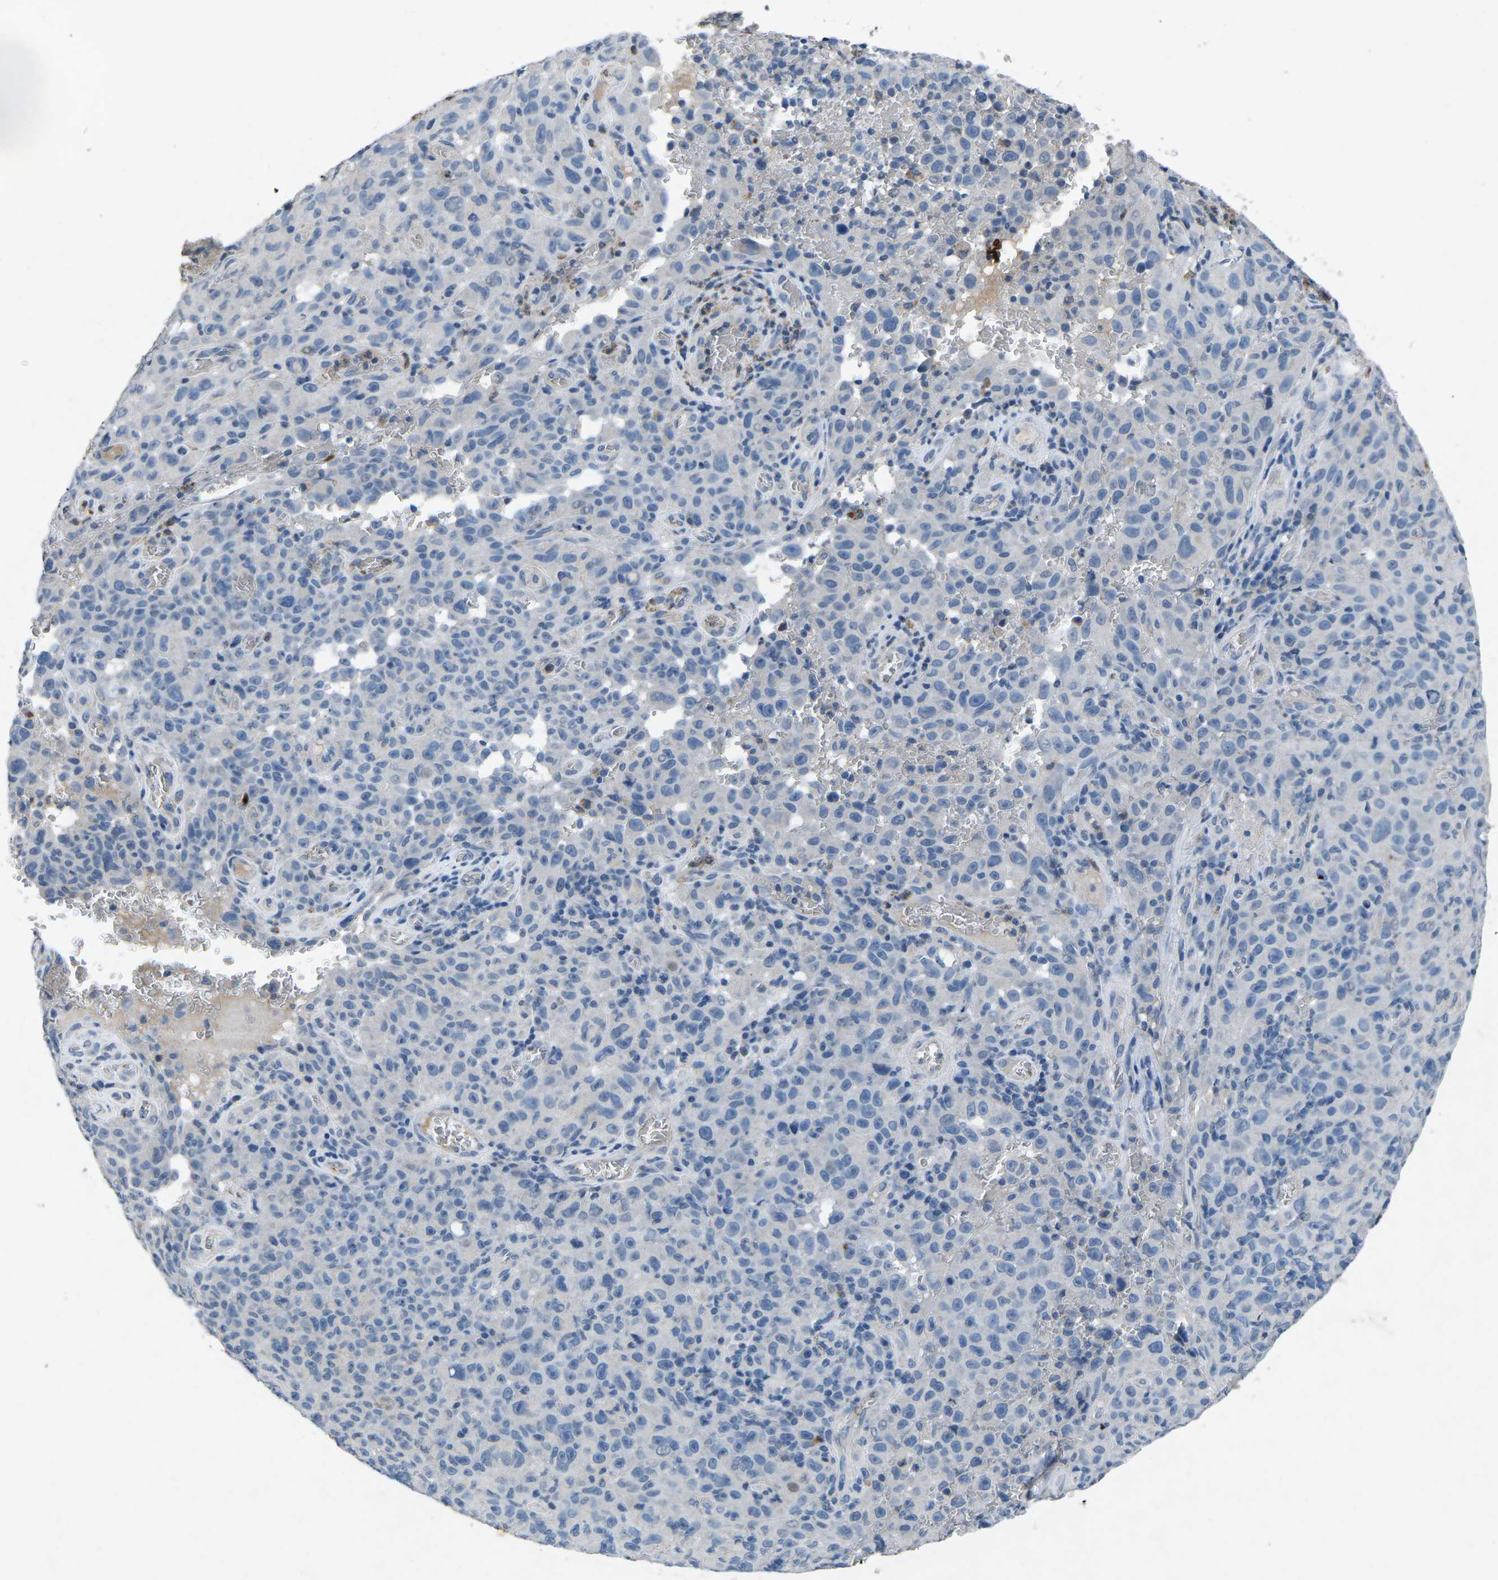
{"staining": {"intensity": "negative", "quantity": "none", "location": "none"}, "tissue": "melanoma", "cell_type": "Tumor cells", "image_type": "cancer", "snomed": [{"axis": "morphology", "description": "Malignant melanoma, NOS"}, {"axis": "topography", "description": "Skin"}], "caption": "Malignant melanoma was stained to show a protein in brown. There is no significant positivity in tumor cells.", "gene": "PLG", "patient": {"sex": "female", "age": 82}}